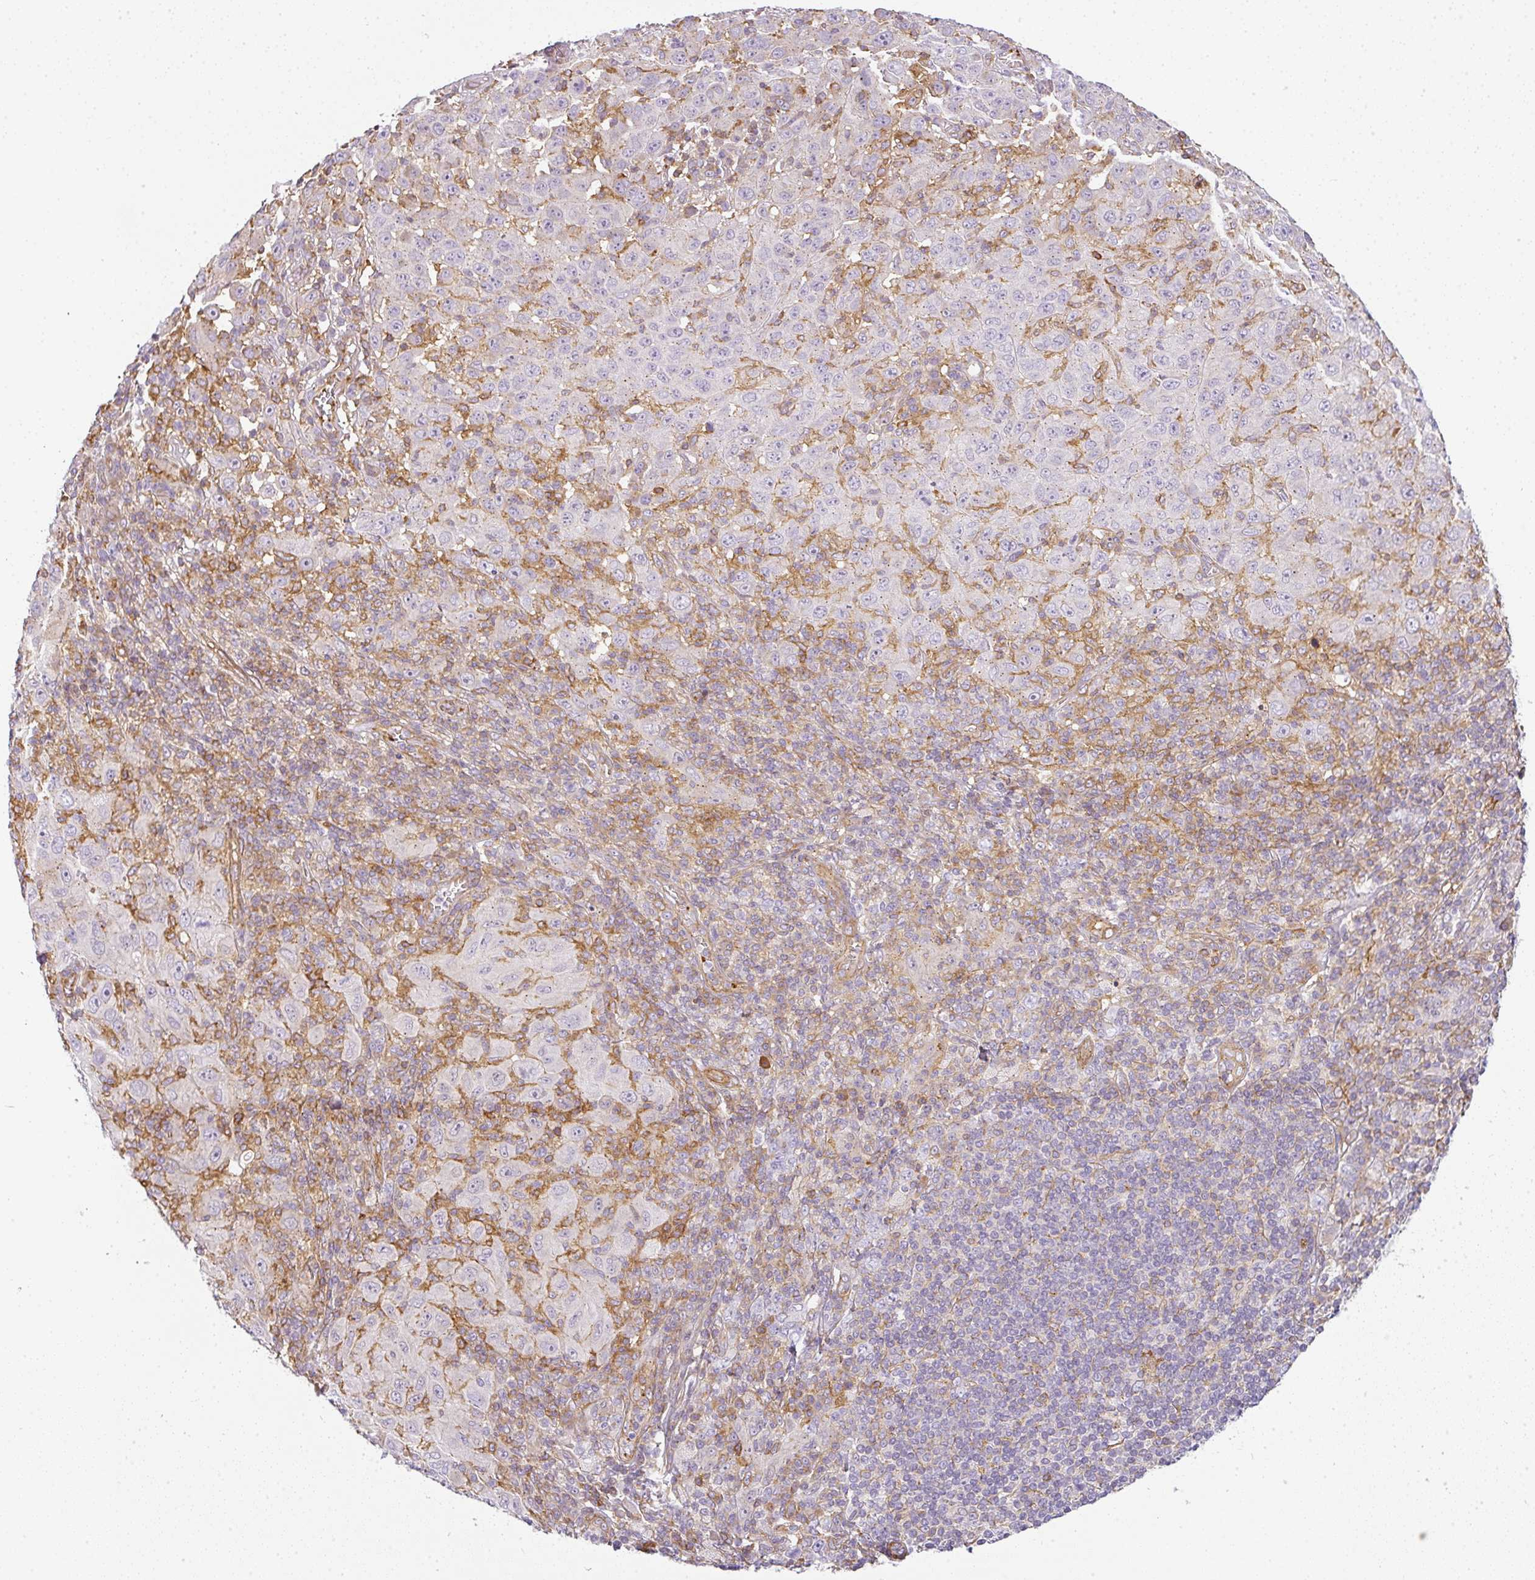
{"staining": {"intensity": "negative", "quantity": "none", "location": "none"}, "tissue": "melanoma", "cell_type": "Tumor cells", "image_type": "cancer", "snomed": [{"axis": "morphology", "description": "Malignant melanoma, NOS"}, {"axis": "topography", "description": "Skin"}], "caption": "Immunohistochemical staining of malignant melanoma displays no significant expression in tumor cells.", "gene": "SULF1", "patient": {"sex": "female", "age": 91}}